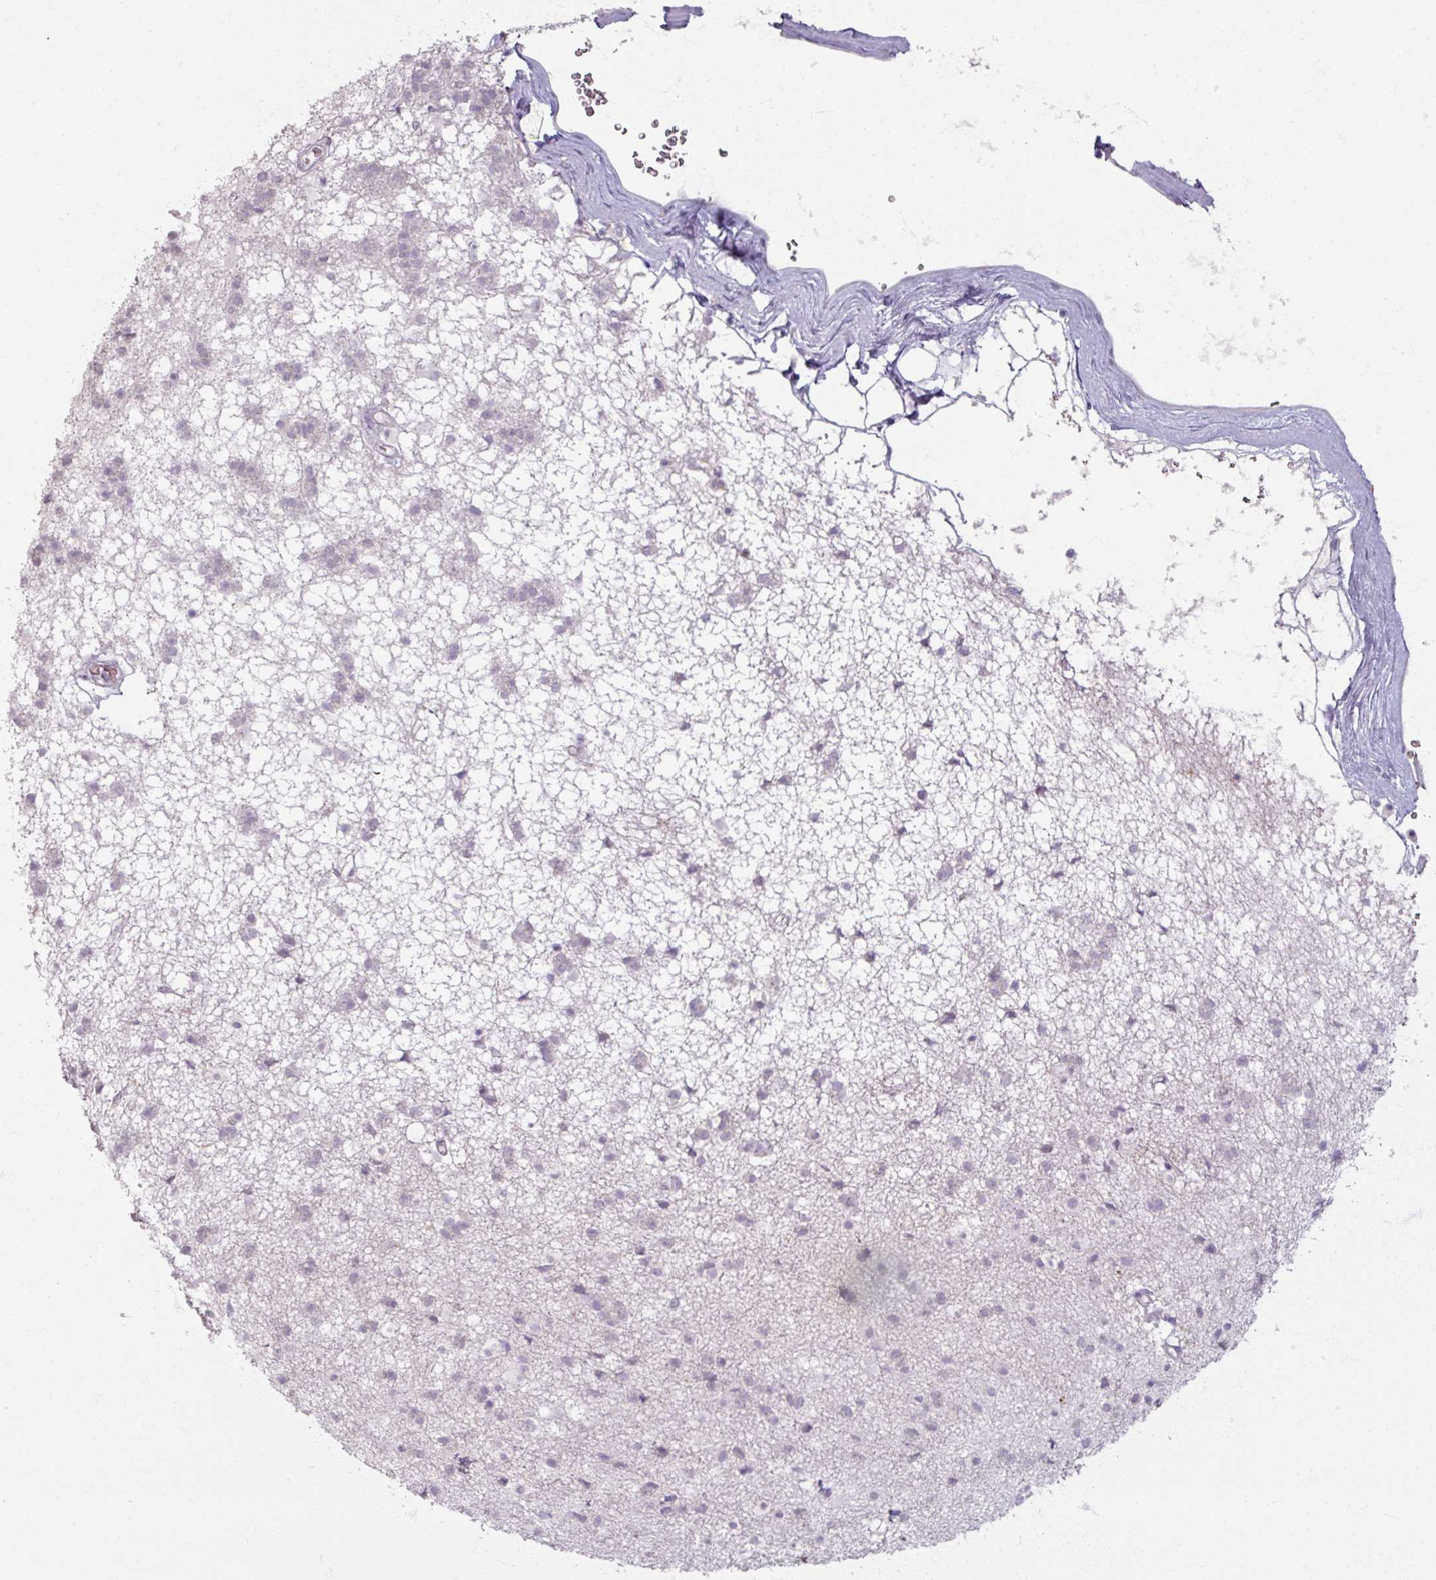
{"staining": {"intensity": "negative", "quantity": "none", "location": "none"}, "tissue": "caudate", "cell_type": "Glial cells", "image_type": "normal", "snomed": [{"axis": "morphology", "description": "Normal tissue, NOS"}, {"axis": "topography", "description": "Lateral ventricle wall"}], "caption": "An immunohistochemistry (IHC) photomicrograph of normal caudate is shown. There is no staining in glial cells of caudate. (Brightfield microscopy of DAB (3,3'-diaminobenzidine) immunohistochemistry at high magnification).", "gene": "SOX11", "patient": {"sex": "male", "age": 58}}